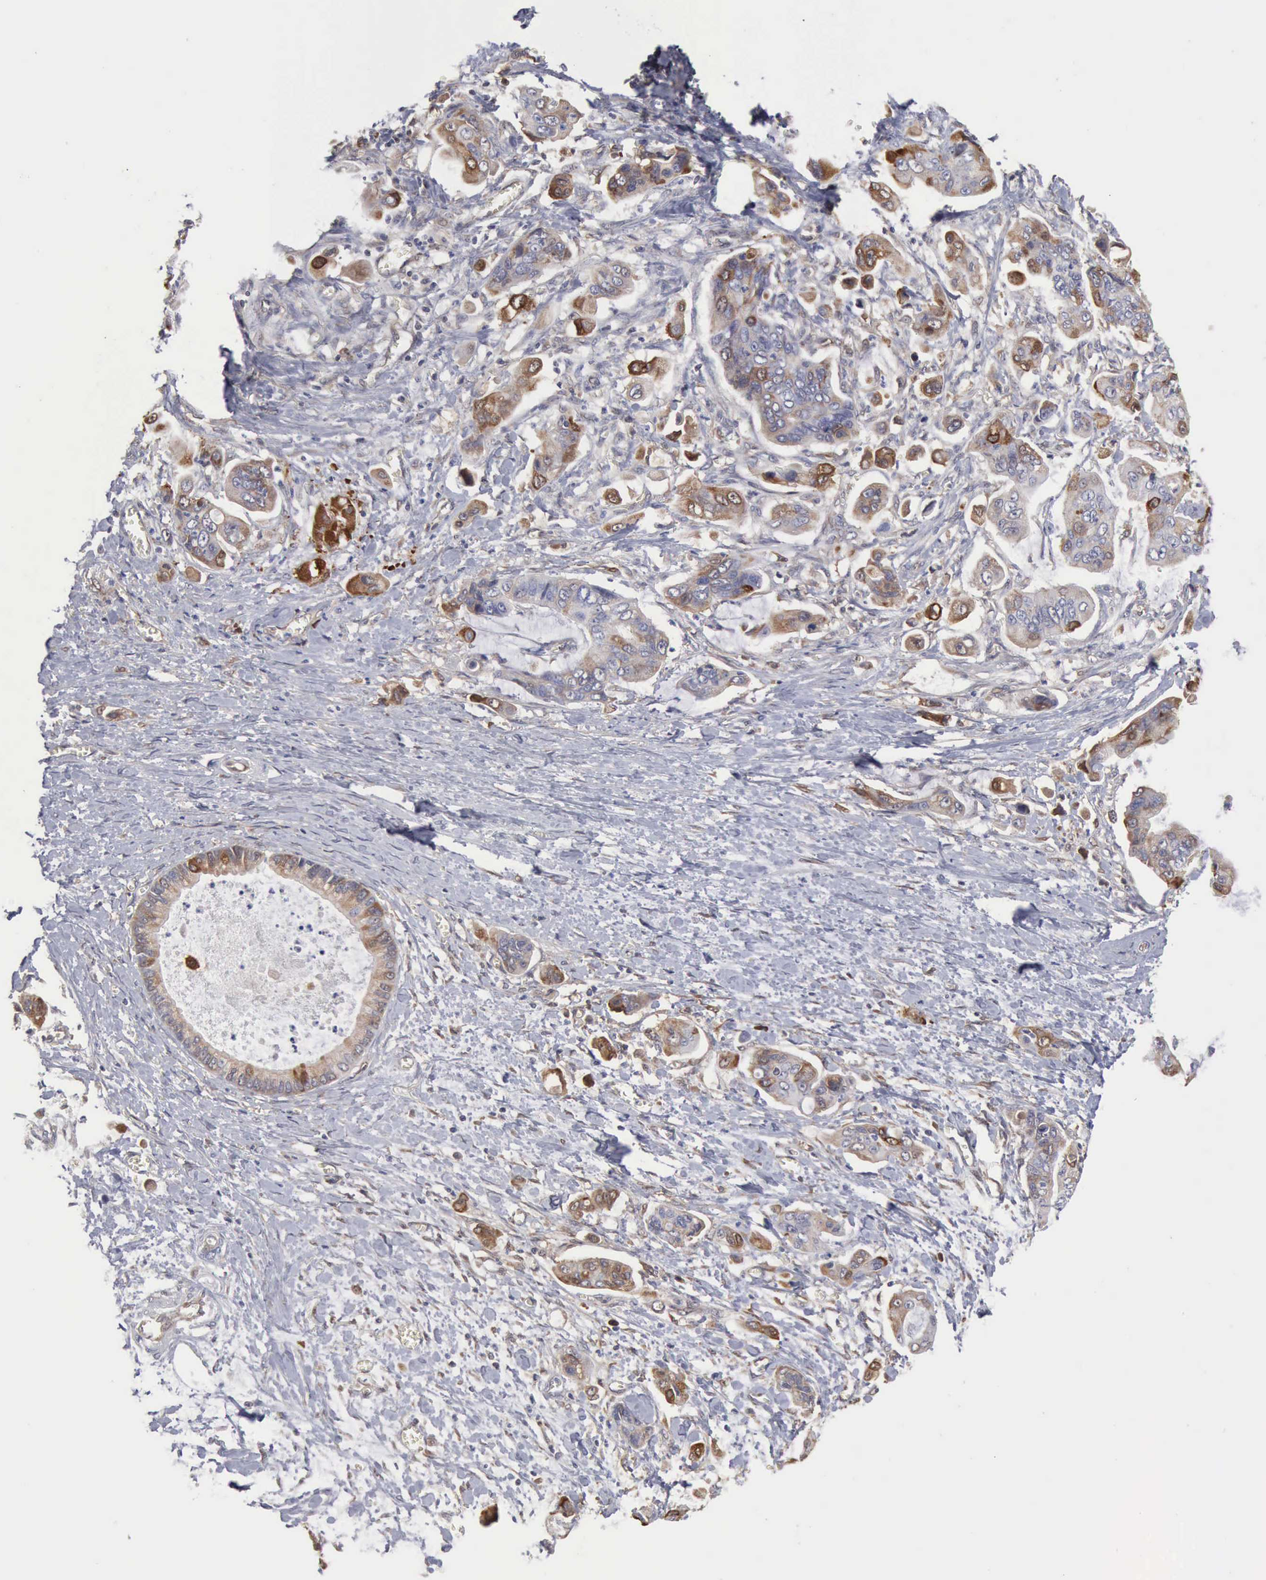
{"staining": {"intensity": "moderate", "quantity": "25%-75%", "location": "cytoplasmic/membranous"}, "tissue": "stomach cancer", "cell_type": "Tumor cells", "image_type": "cancer", "snomed": [{"axis": "morphology", "description": "Adenocarcinoma, NOS"}, {"axis": "topography", "description": "Stomach, upper"}], "caption": "Immunohistochemical staining of human adenocarcinoma (stomach) reveals moderate cytoplasmic/membranous protein staining in about 25%-75% of tumor cells.", "gene": "APOL2", "patient": {"sex": "male", "age": 80}}